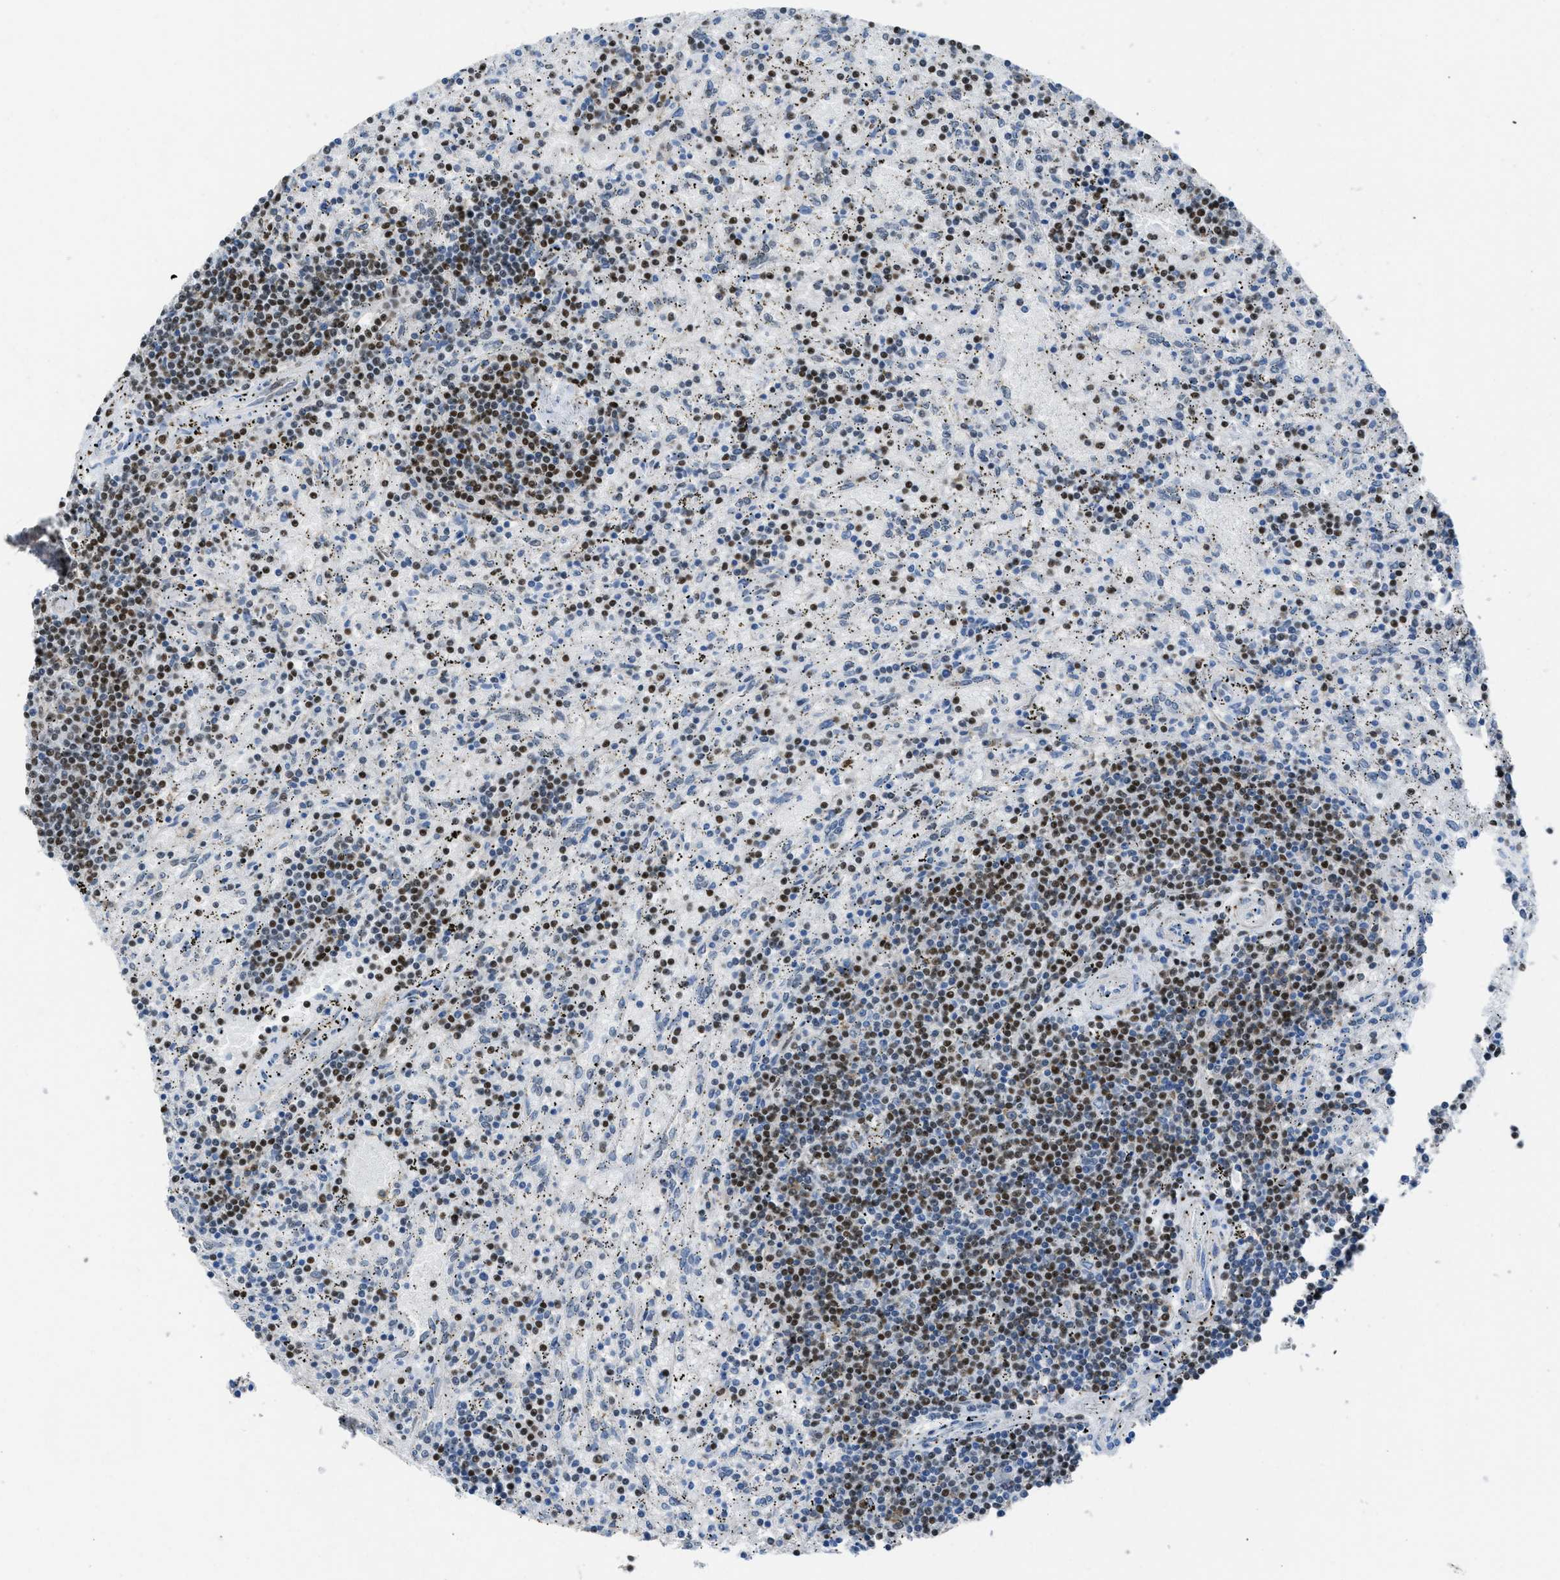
{"staining": {"intensity": "strong", "quantity": ">75%", "location": "nuclear"}, "tissue": "lymphoma", "cell_type": "Tumor cells", "image_type": "cancer", "snomed": [{"axis": "morphology", "description": "Malignant lymphoma, non-Hodgkin's type, Low grade"}, {"axis": "topography", "description": "Spleen"}], "caption": "Malignant lymphoma, non-Hodgkin's type (low-grade) was stained to show a protein in brown. There is high levels of strong nuclear positivity in approximately >75% of tumor cells. (IHC, brightfield microscopy, high magnification).", "gene": "SCAF4", "patient": {"sex": "male", "age": 76}}